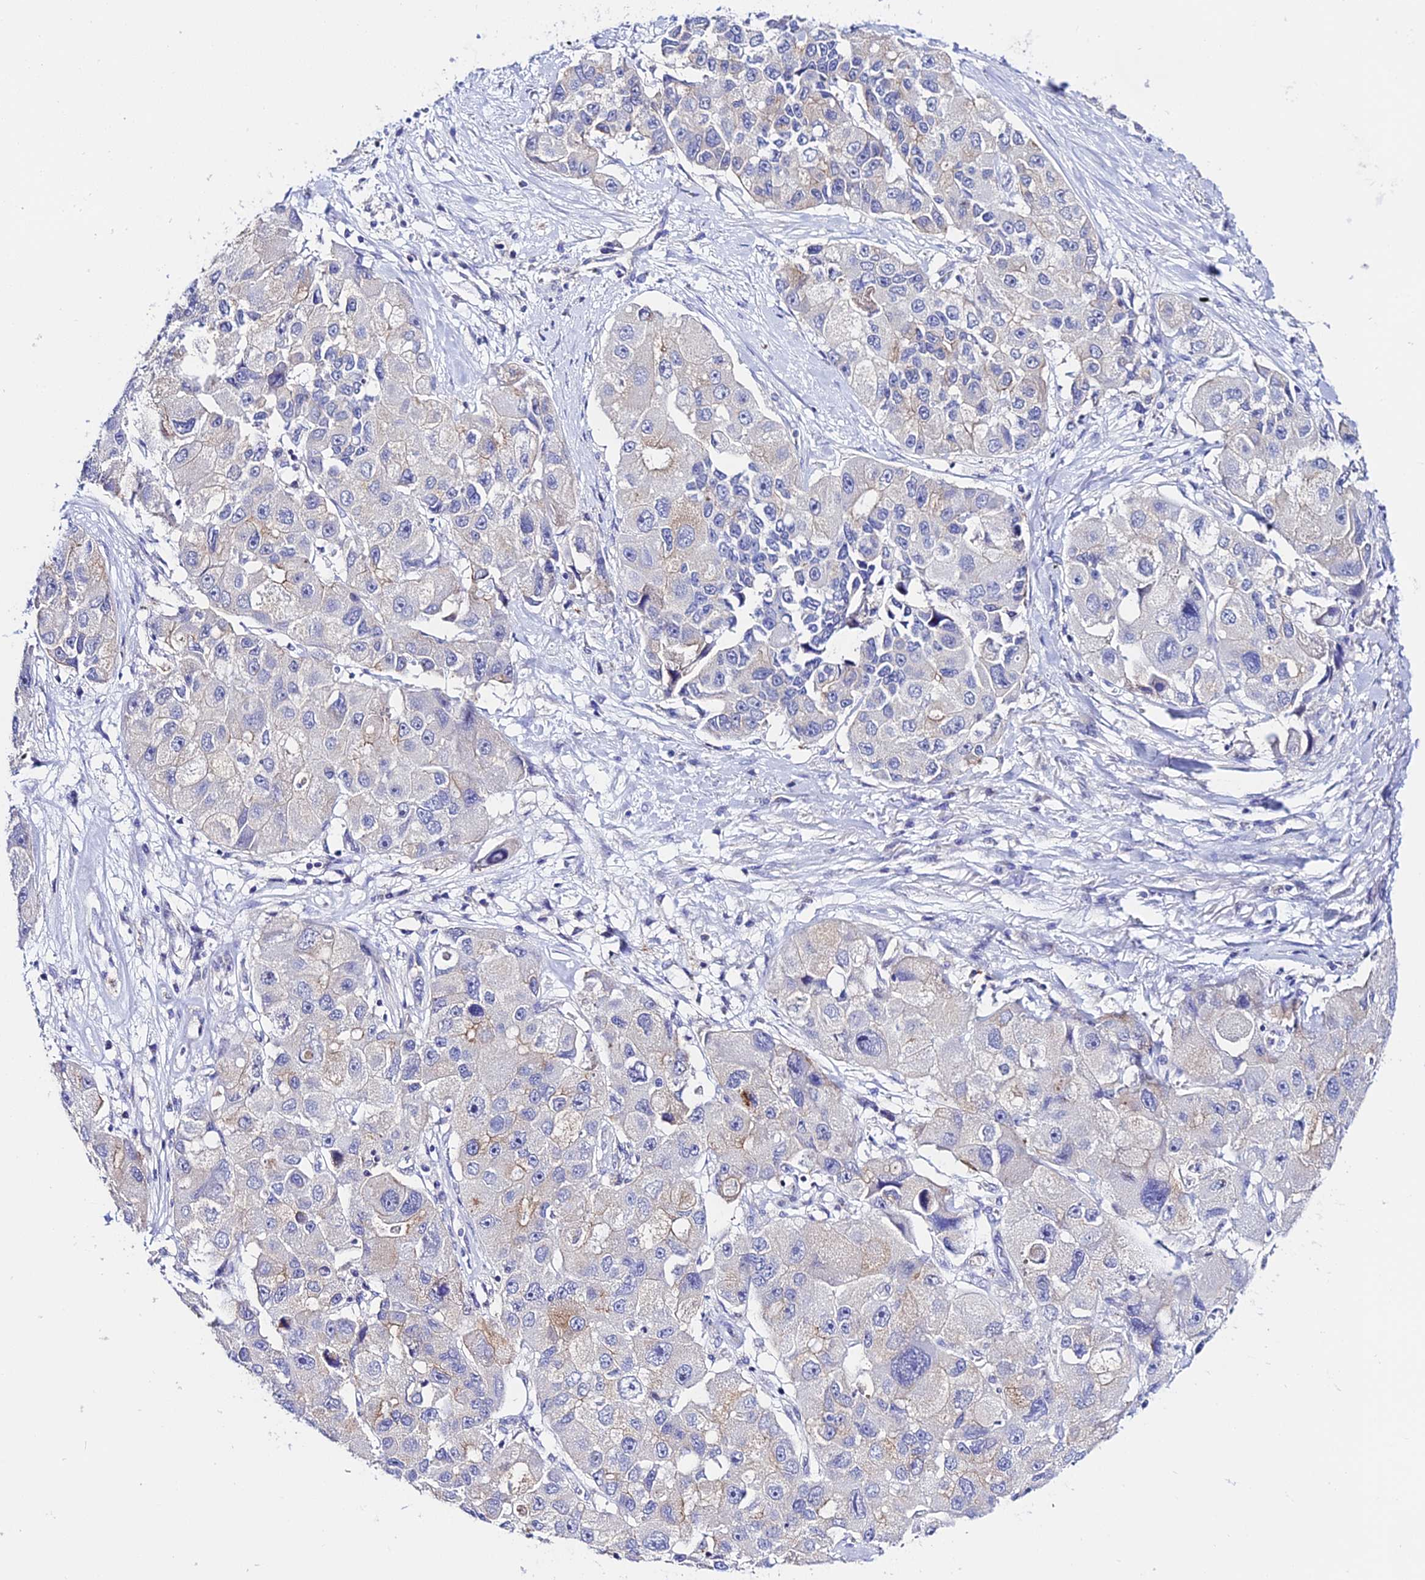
{"staining": {"intensity": "negative", "quantity": "none", "location": "none"}, "tissue": "lung cancer", "cell_type": "Tumor cells", "image_type": "cancer", "snomed": [{"axis": "morphology", "description": "Adenocarcinoma, NOS"}, {"axis": "topography", "description": "Lung"}], "caption": "An IHC photomicrograph of lung cancer (adenocarcinoma) is shown. There is no staining in tumor cells of lung cancer (adenocarcinoma).", "gene": "ATG16L2", "patient": {"sex": "female", "age": 54}}